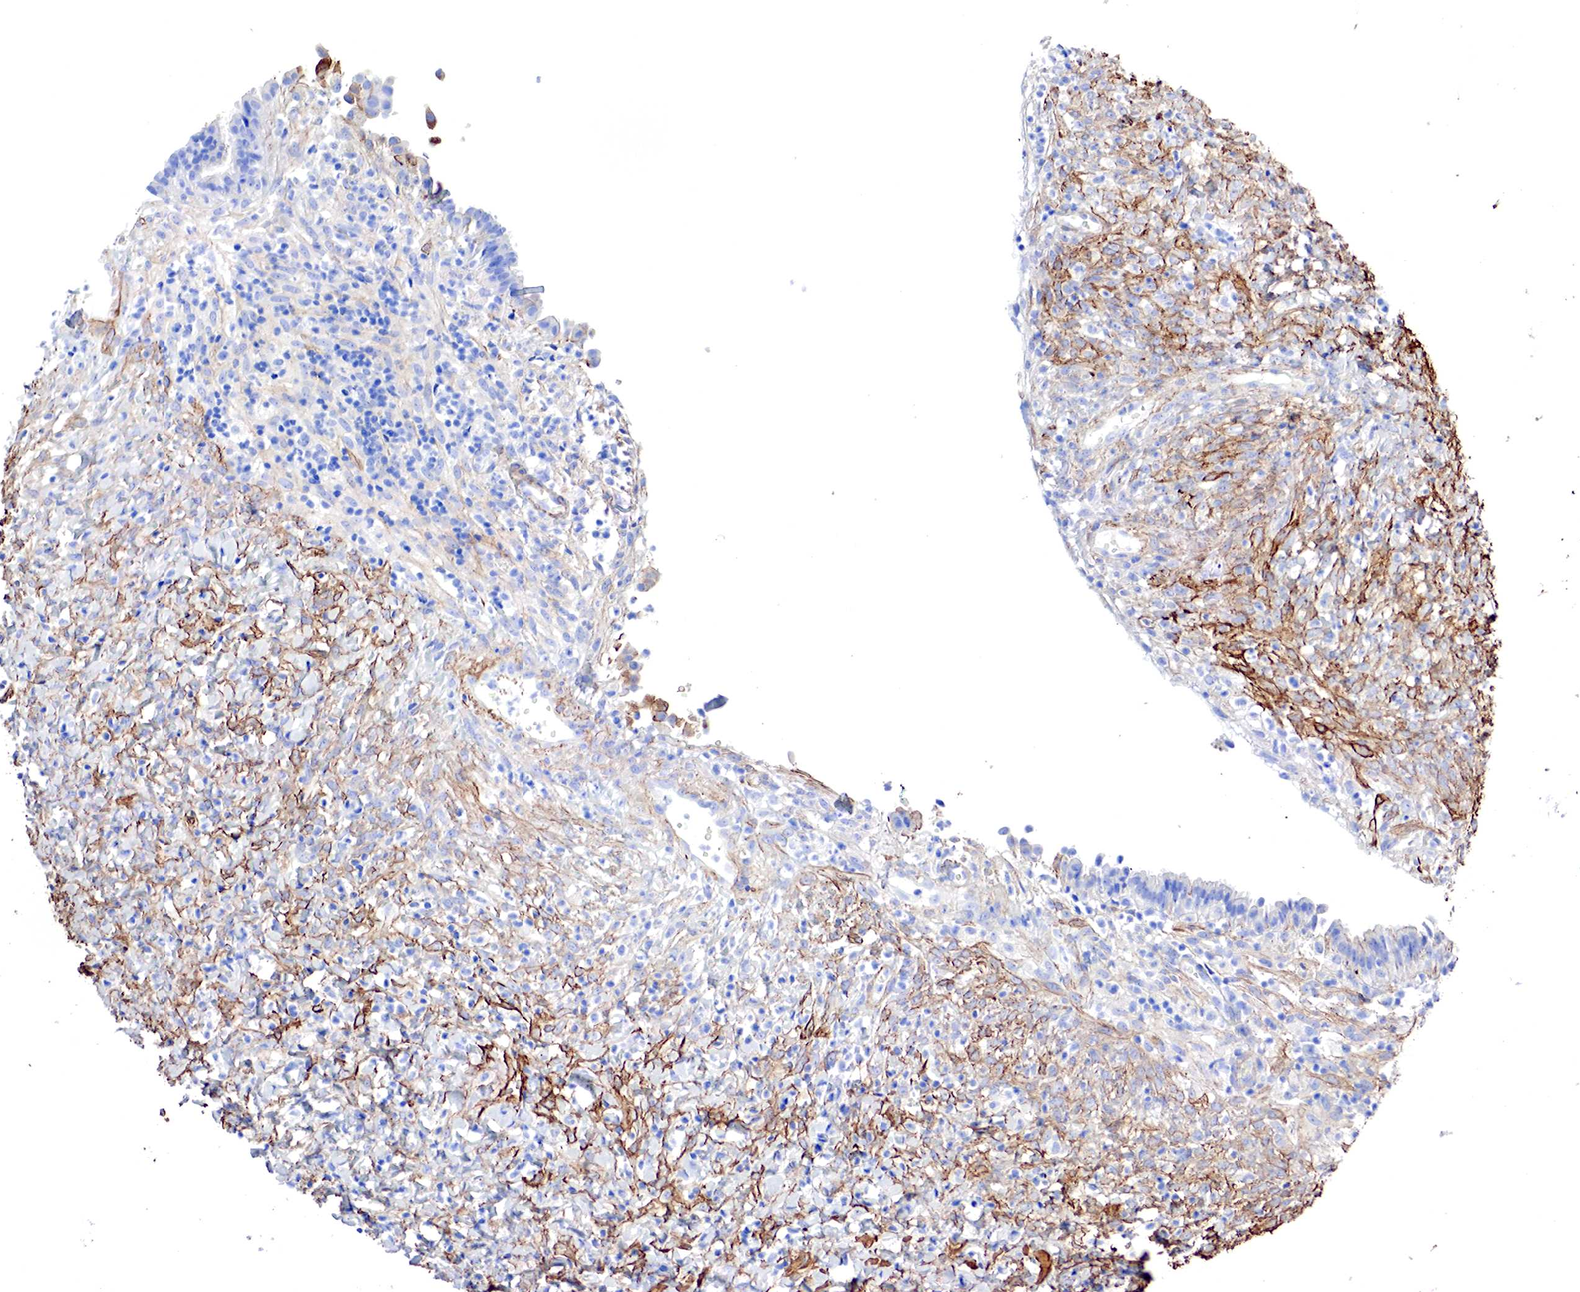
{"staining": {"intensity": "moderate", "quantity": ">75%", "location": "cytoplasmic/membranous"}, "tissue": "smooth muscle", "cell_type": "Smooth muscle cells", "image_type": "normal", "snomed": [{"axis": "morphology", "description": "Normal tissue, NOS"}, {"axis": "topography", "description": "Uterus"}], "caption": "Immunohistochemistry (IHC) (DAB) staining of normal smooth muscle reveals moderate cytoplasmic/membranous protein positivity in approximately >75% of smooth muscle cells.", "gene": "TPM1", "patient": {"sex": "female", "age": 56}}